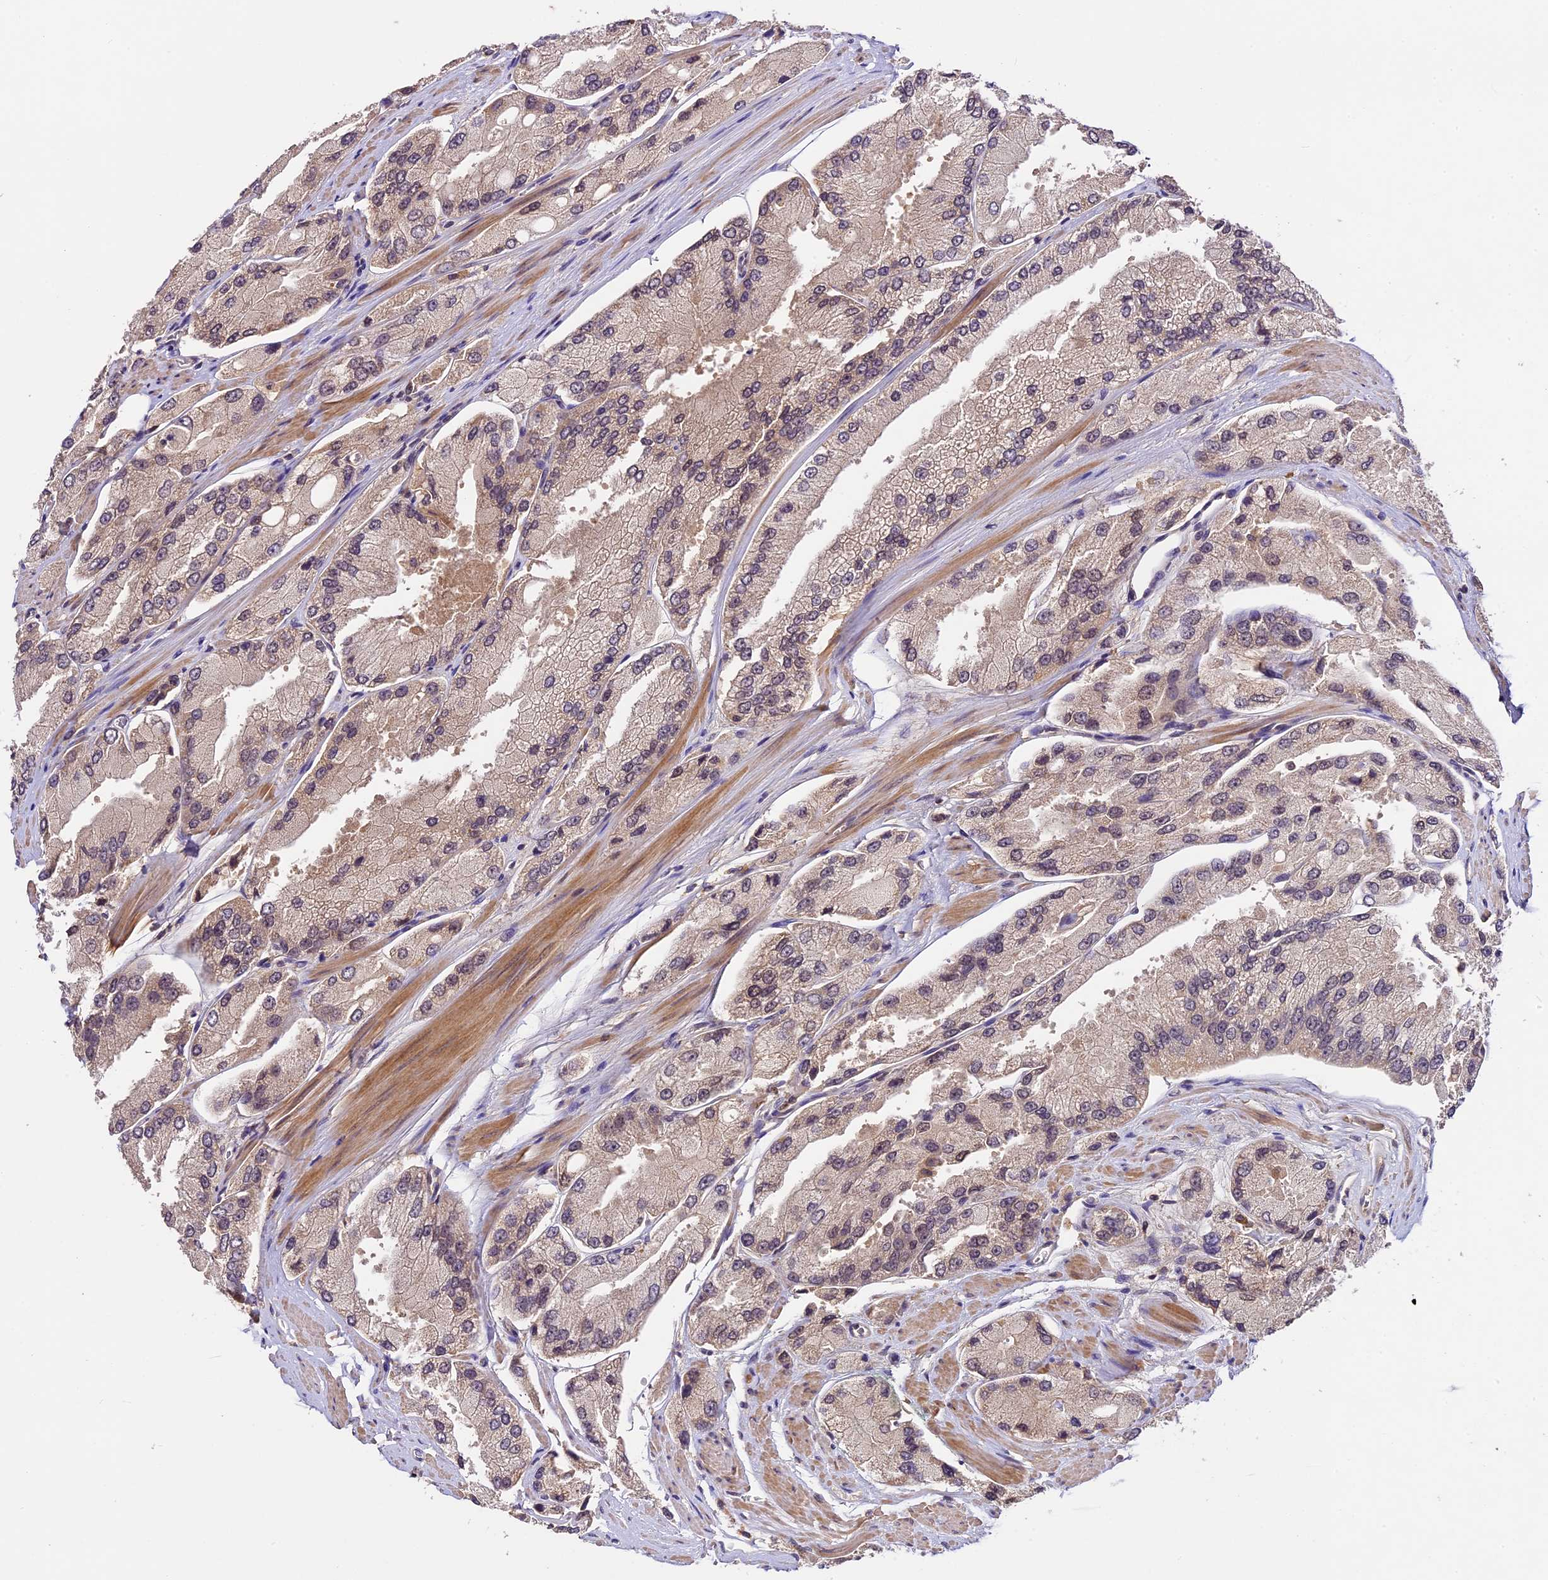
{"staining": {"intensity": "weak", "quantity": "<25%", "location": "cytoplasmic/membranous"}, "tissue": "prostate cancer", "cell_type": "Tumor cells", "image_type": "cancer", "snomed": [{"axis": "morphology", "description": "Adenocarcinoma, High grade"}, {"axis": "topography", "description": "Prostate"}], "caption": "This is an IHC image of human adenocarcinoma (high-grade) (prostate). There is no staining in tumor cells.", "gene": "ATP10A", "patient": {"sex": "male", "age": 58}}